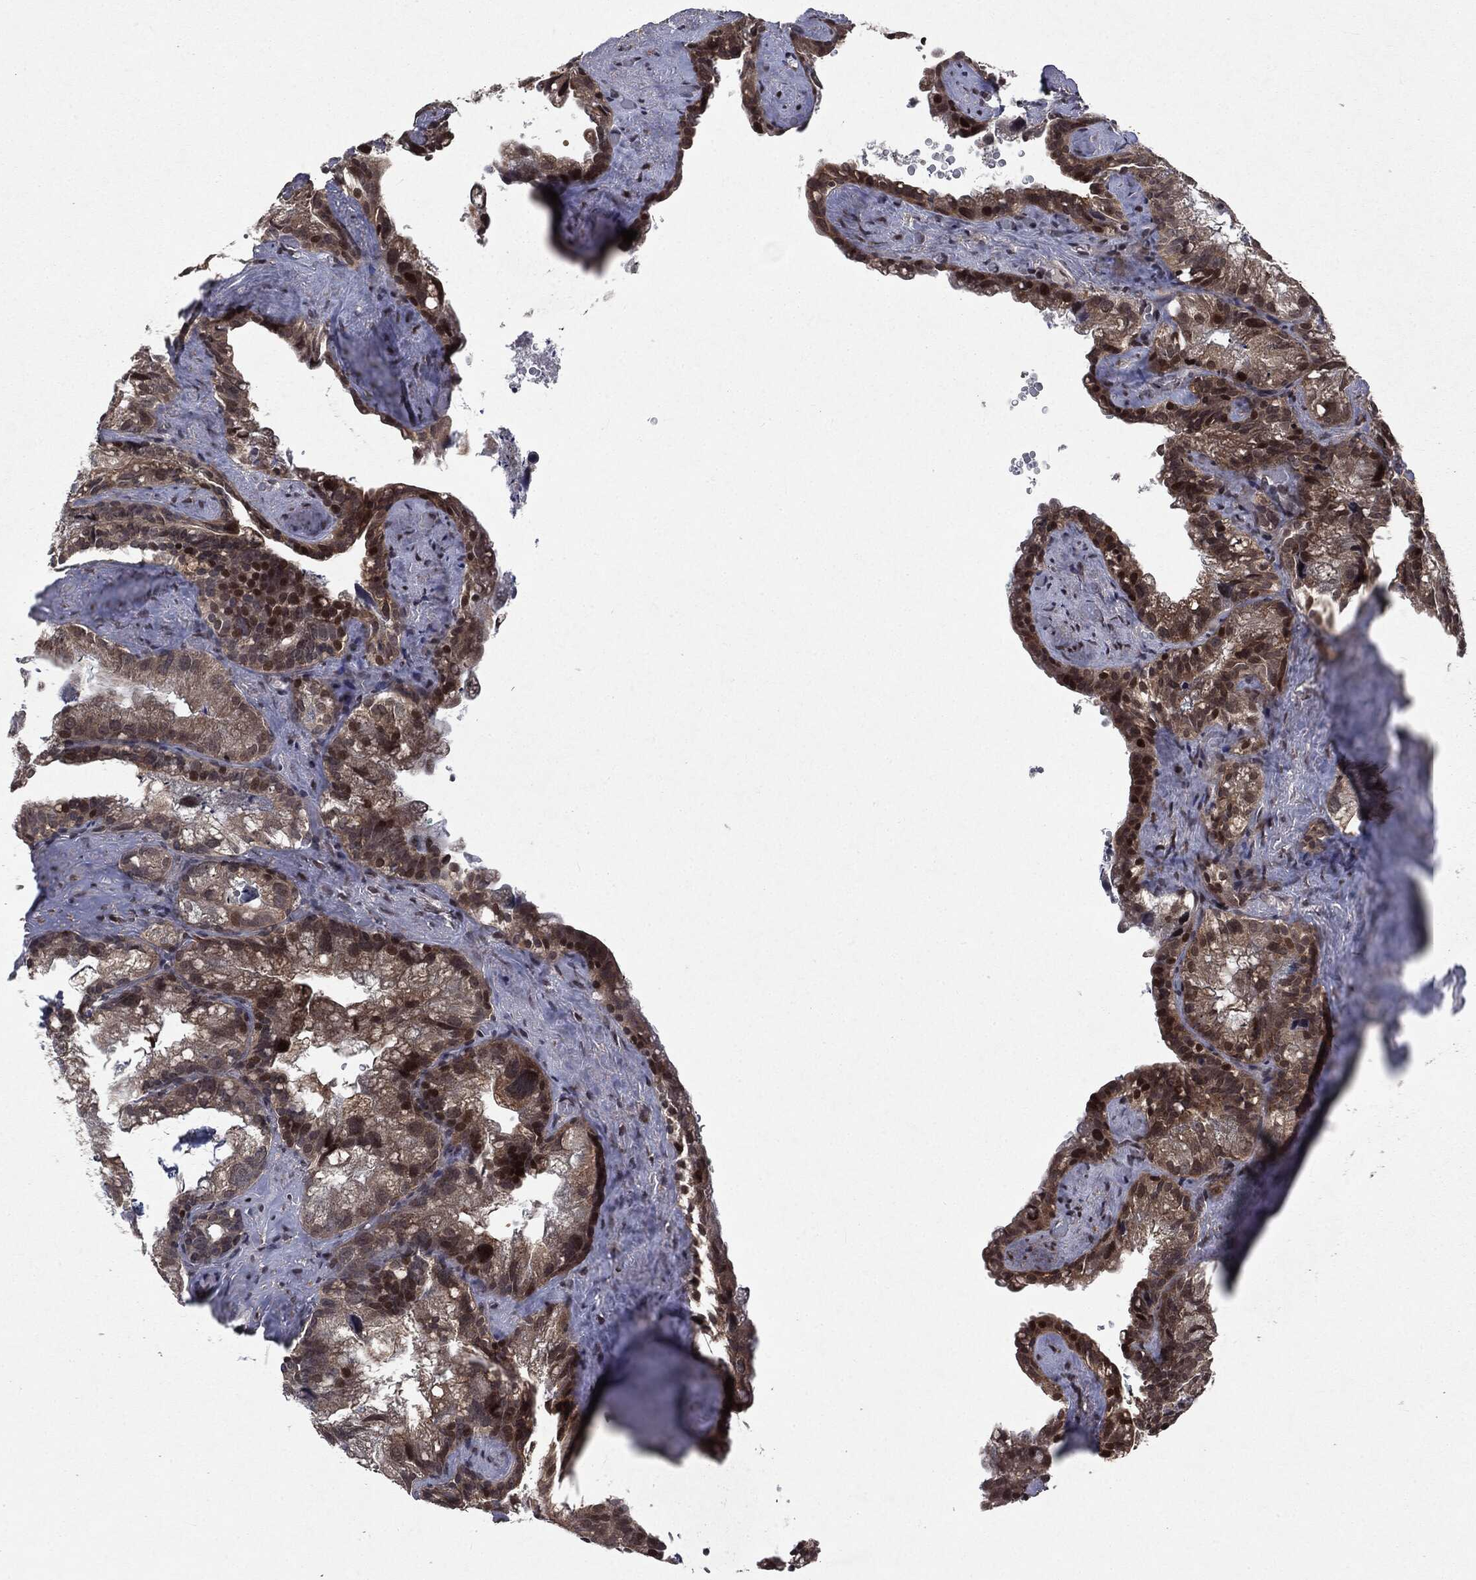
{"staining": {"intensity": "strong", "quantity": "<25%", "location": "nuclear"}, "tissue": "seminal vesicle", "cell_type": "Glandular cells", "image_type": "normal", "snomed": [{"axis": "morphology", "description": "Normal tissue, NOS"}, {"axis": "topography", "description": "Seminal veicle"}], "caption": "DAB immunohistochemical staining of normal seminal vesicle exhibits strong nuclear protein expression in about <25% of glandular cells. (DAB (3,3'-diaminobenzidine) = brown stain, brightfield microscopy at high magnification).", "gene": "STAU2", "patient": {"sex": "male", "age": 72}}